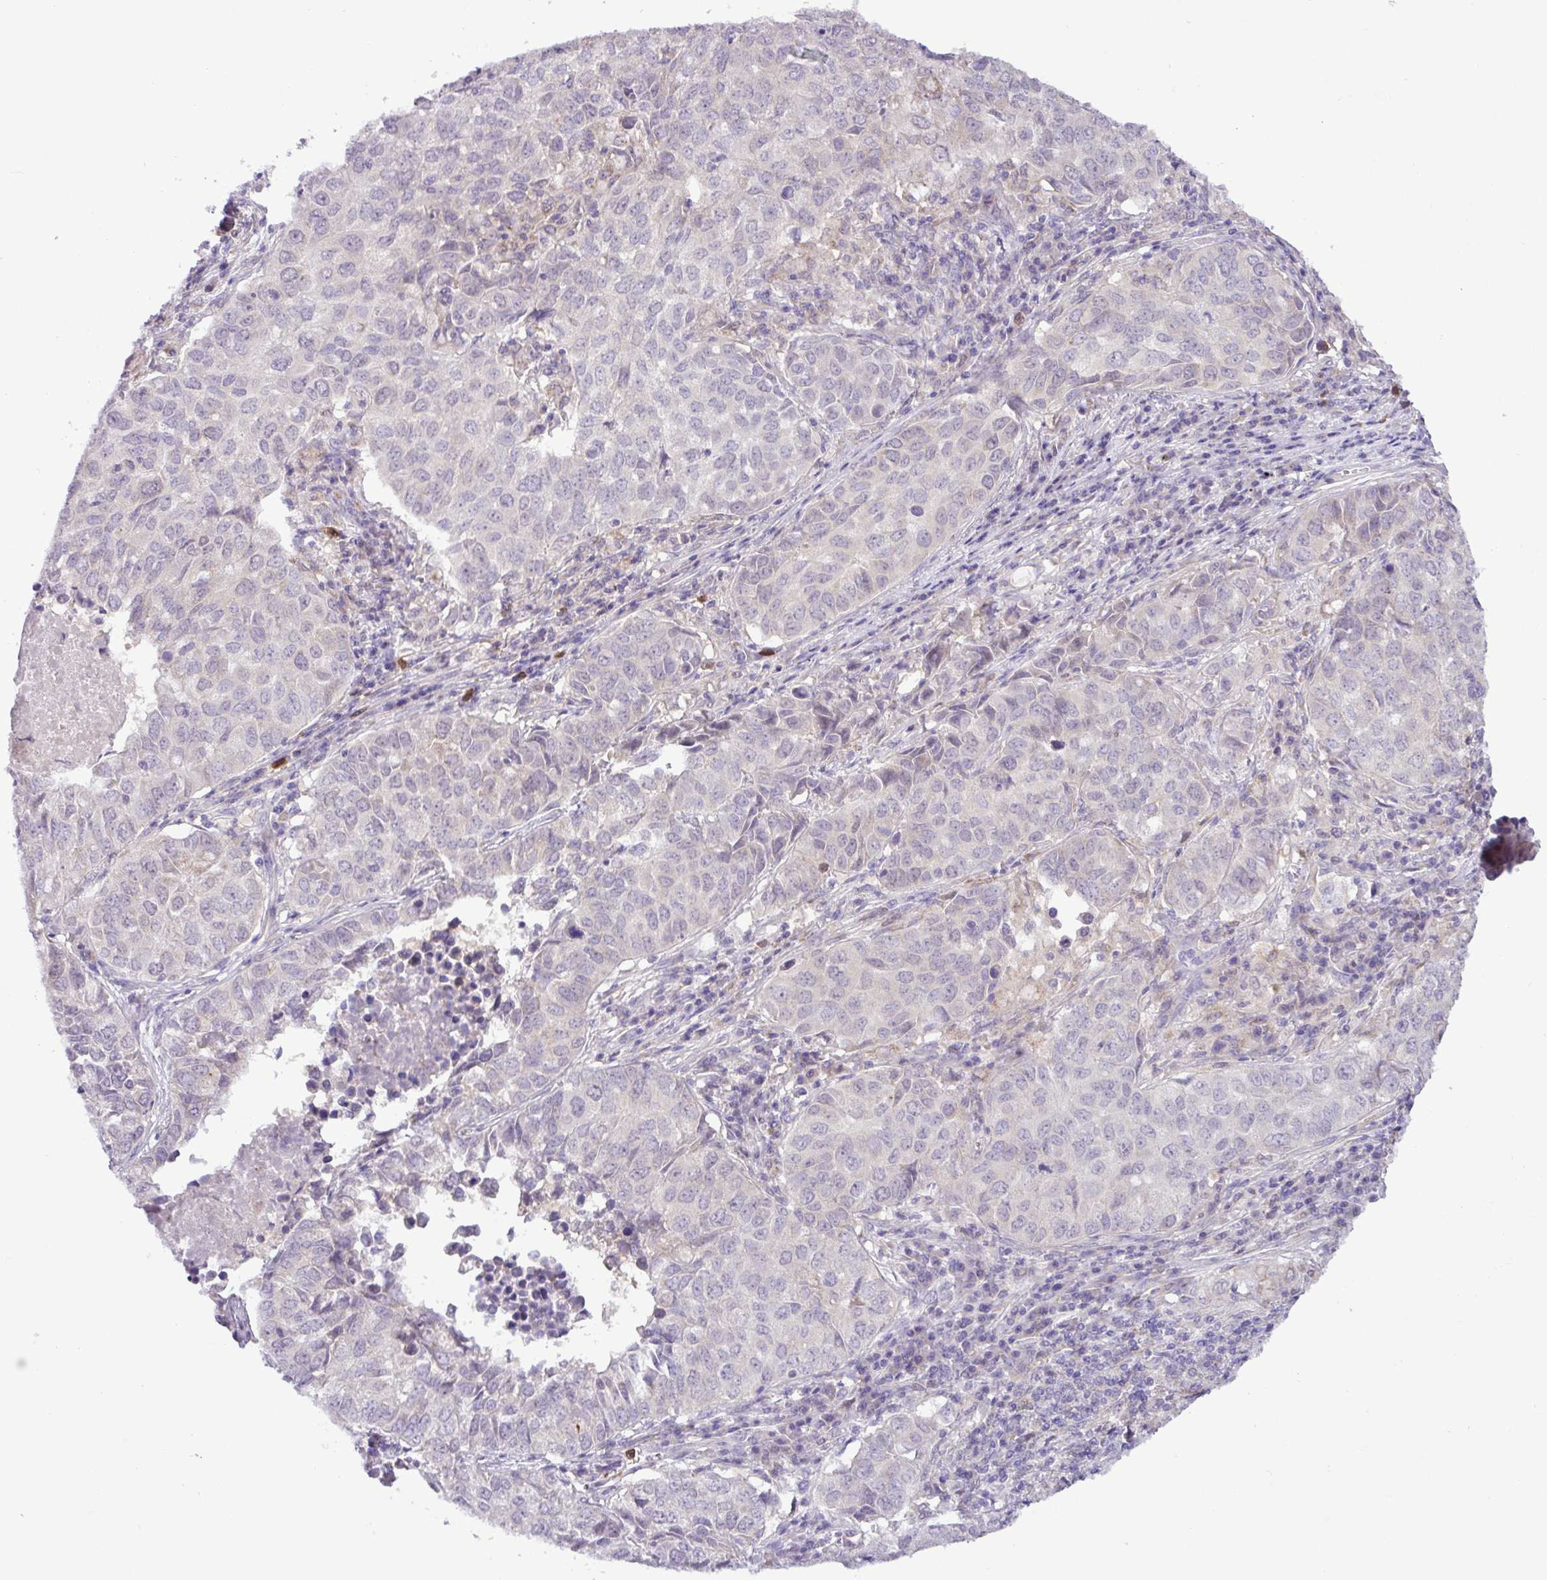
{"staining": {"intensity": "negative", "quantity": "none", "location": "none"}, "tissue": "lung cancer", "cell_type": "Tumor cells", "image_type": "cancer", "snomed": [{"axis": "morphology", "description": "Adenocarcinoma, NOS"}, {"axis": "topography", "description": "Lung"}], "caption": "A histopathology image of human lung adenocarcinoma is negative for staining in tumor cells.", "gene": "TONSL", "patient": {"sex": "female", "age": 50}}